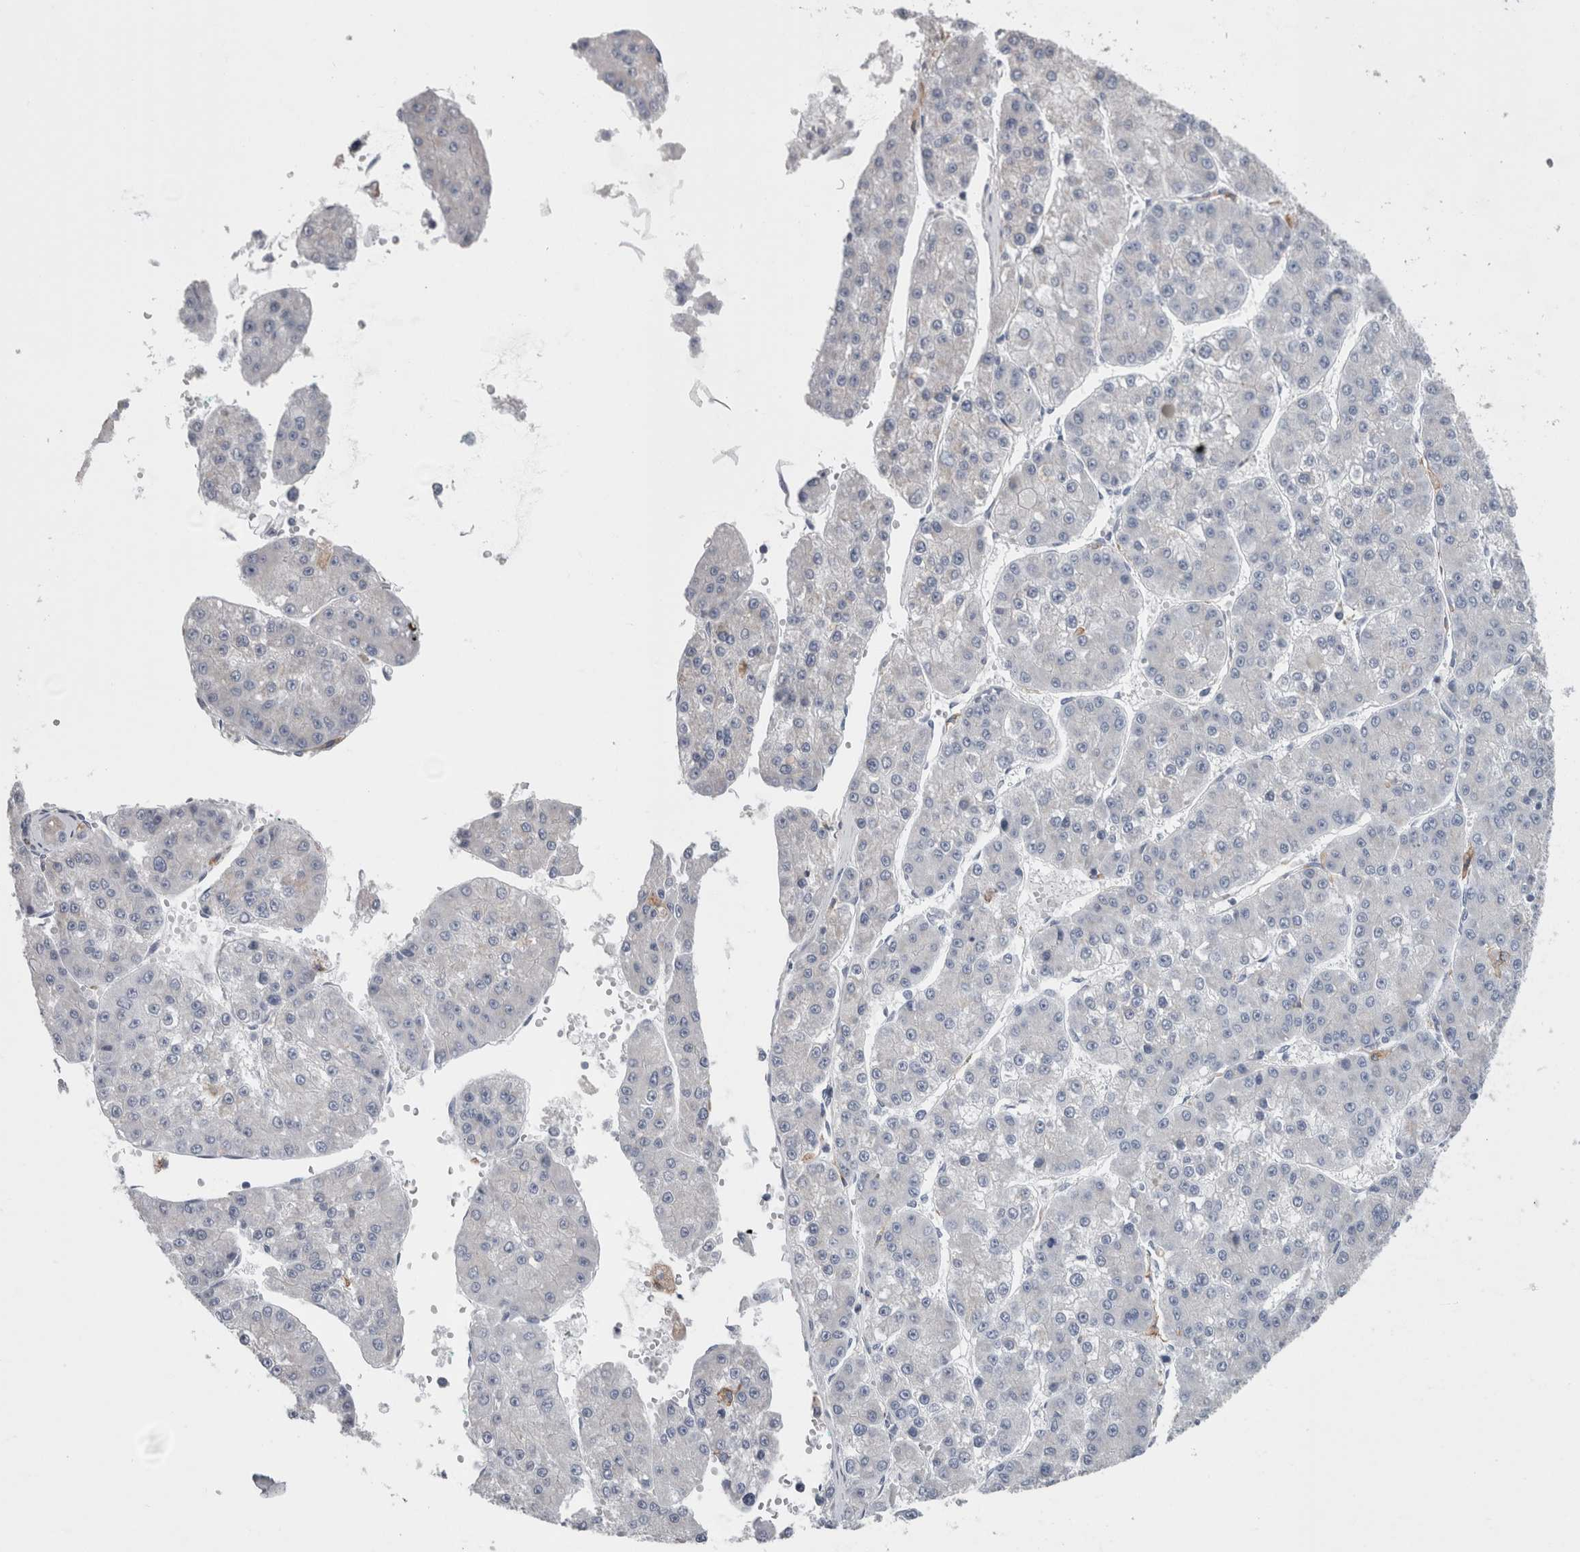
{"staining": {"intensity": "negative", "quantity": "none", "location": "none"}, "tissue": "liver cancer", "cell_type": "Tumor cells", "image_type": "cancer", "snomed": [{"axis": "morphology", "description": "Carcinoma, Hepatocellular, NOS"}, {"axis": "topography", "description": "Liver"}], "caption": "There is no significant expression in tumor cells of liver cancer (hepatocellular carcinoma).", "gene": "GDAP1", "patient": {"sex": "female", "age": 73}}